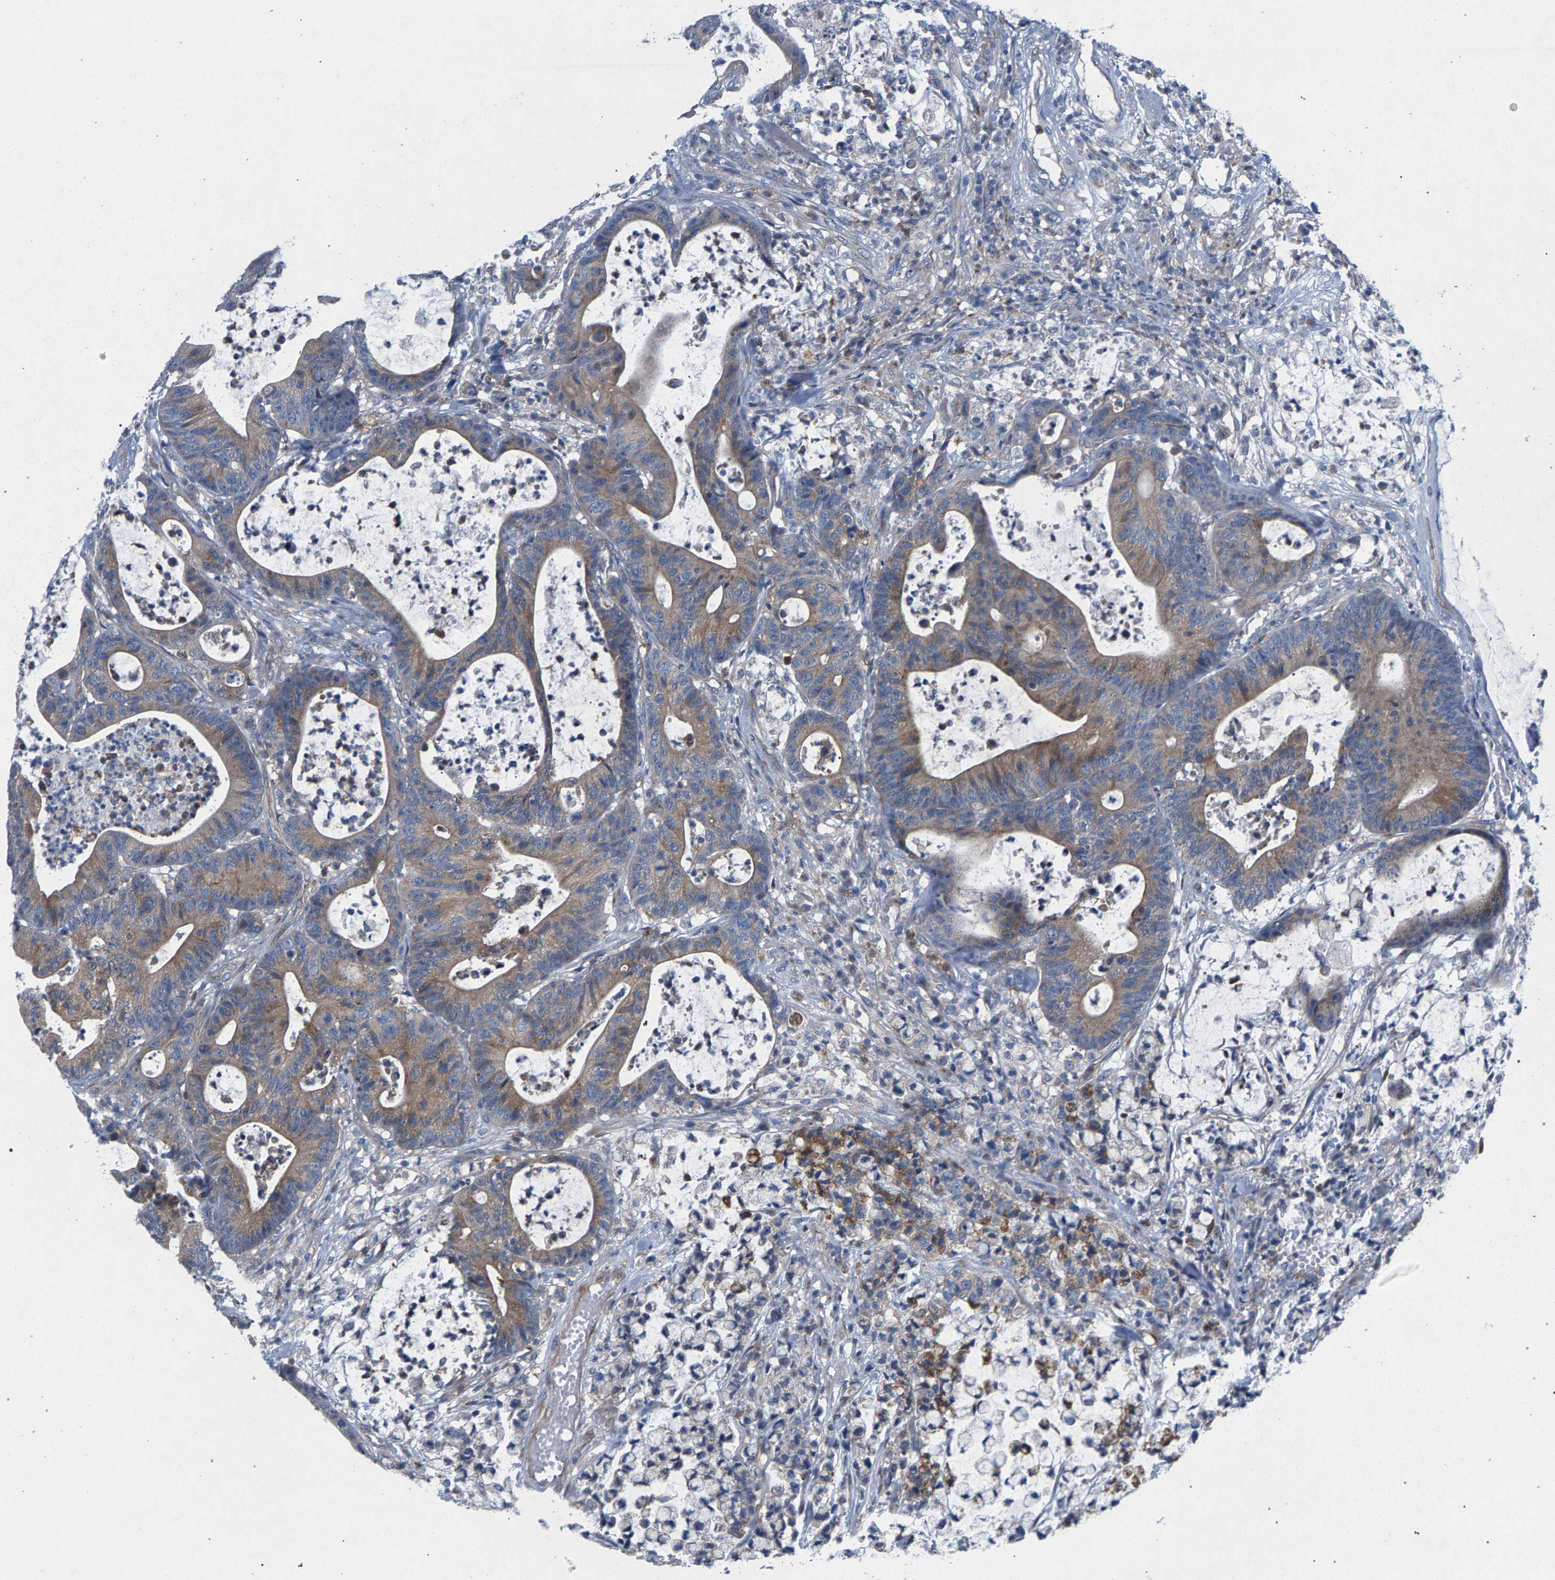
{"staining": {"intensity": "weak", "quantity": ">75%", "location": "cytoplasmic/membranous"}, "tissue": "colorectal cancer", "cell_type": "Tumor cells", "image_type": "cancer", "snomed": [{"axis": "morphology", "description": "Adenocarcinoma, NOS"}, {"axis": "topography", "description": "Colon"}], "caption": "A brown stain highlights weak cytoplasmic/membranous positivity of a protein in adenocarcinoma (colorectal) tumor cells. (DAB = brown stain, brightfield microscopy at high magnification).", "gene": "MAMDC2", "patient": {"sex": "female", "age": 84}}